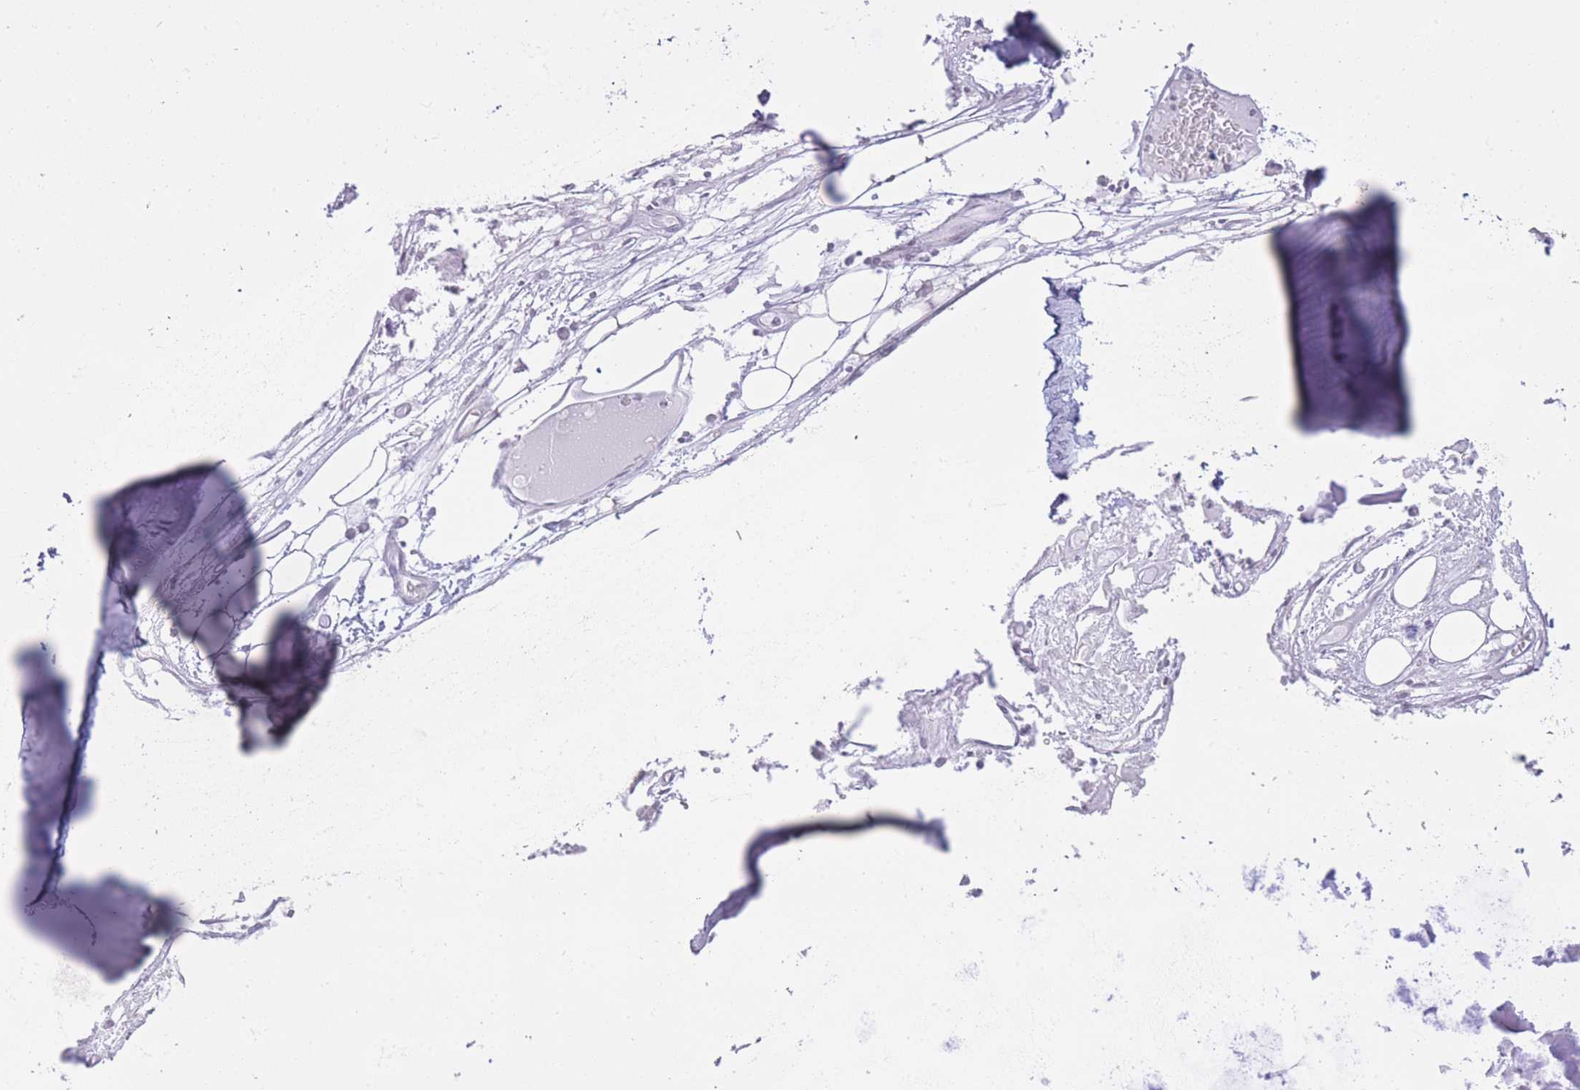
{"staining": {"intensity": "negative", "quantity": "none", "location": "none"}, "tissue": "adipose tissue", "cell_type": "Adipocytes", "image_type": "normal", "snomed": [{"axis": "morphology", "description": "Normal tissue, NOS"}, {"axis": "topography", "description": "Cartilage tissue"}], "caption": "IHC histopathology image of normal adipose tissue stained for a protein (brown), which shows no expression in adipocytes. (DAB immunohistochemistry, high magnification).", "gene": "MRPS18C", "patient": {"sex": "male", "age": 57}}